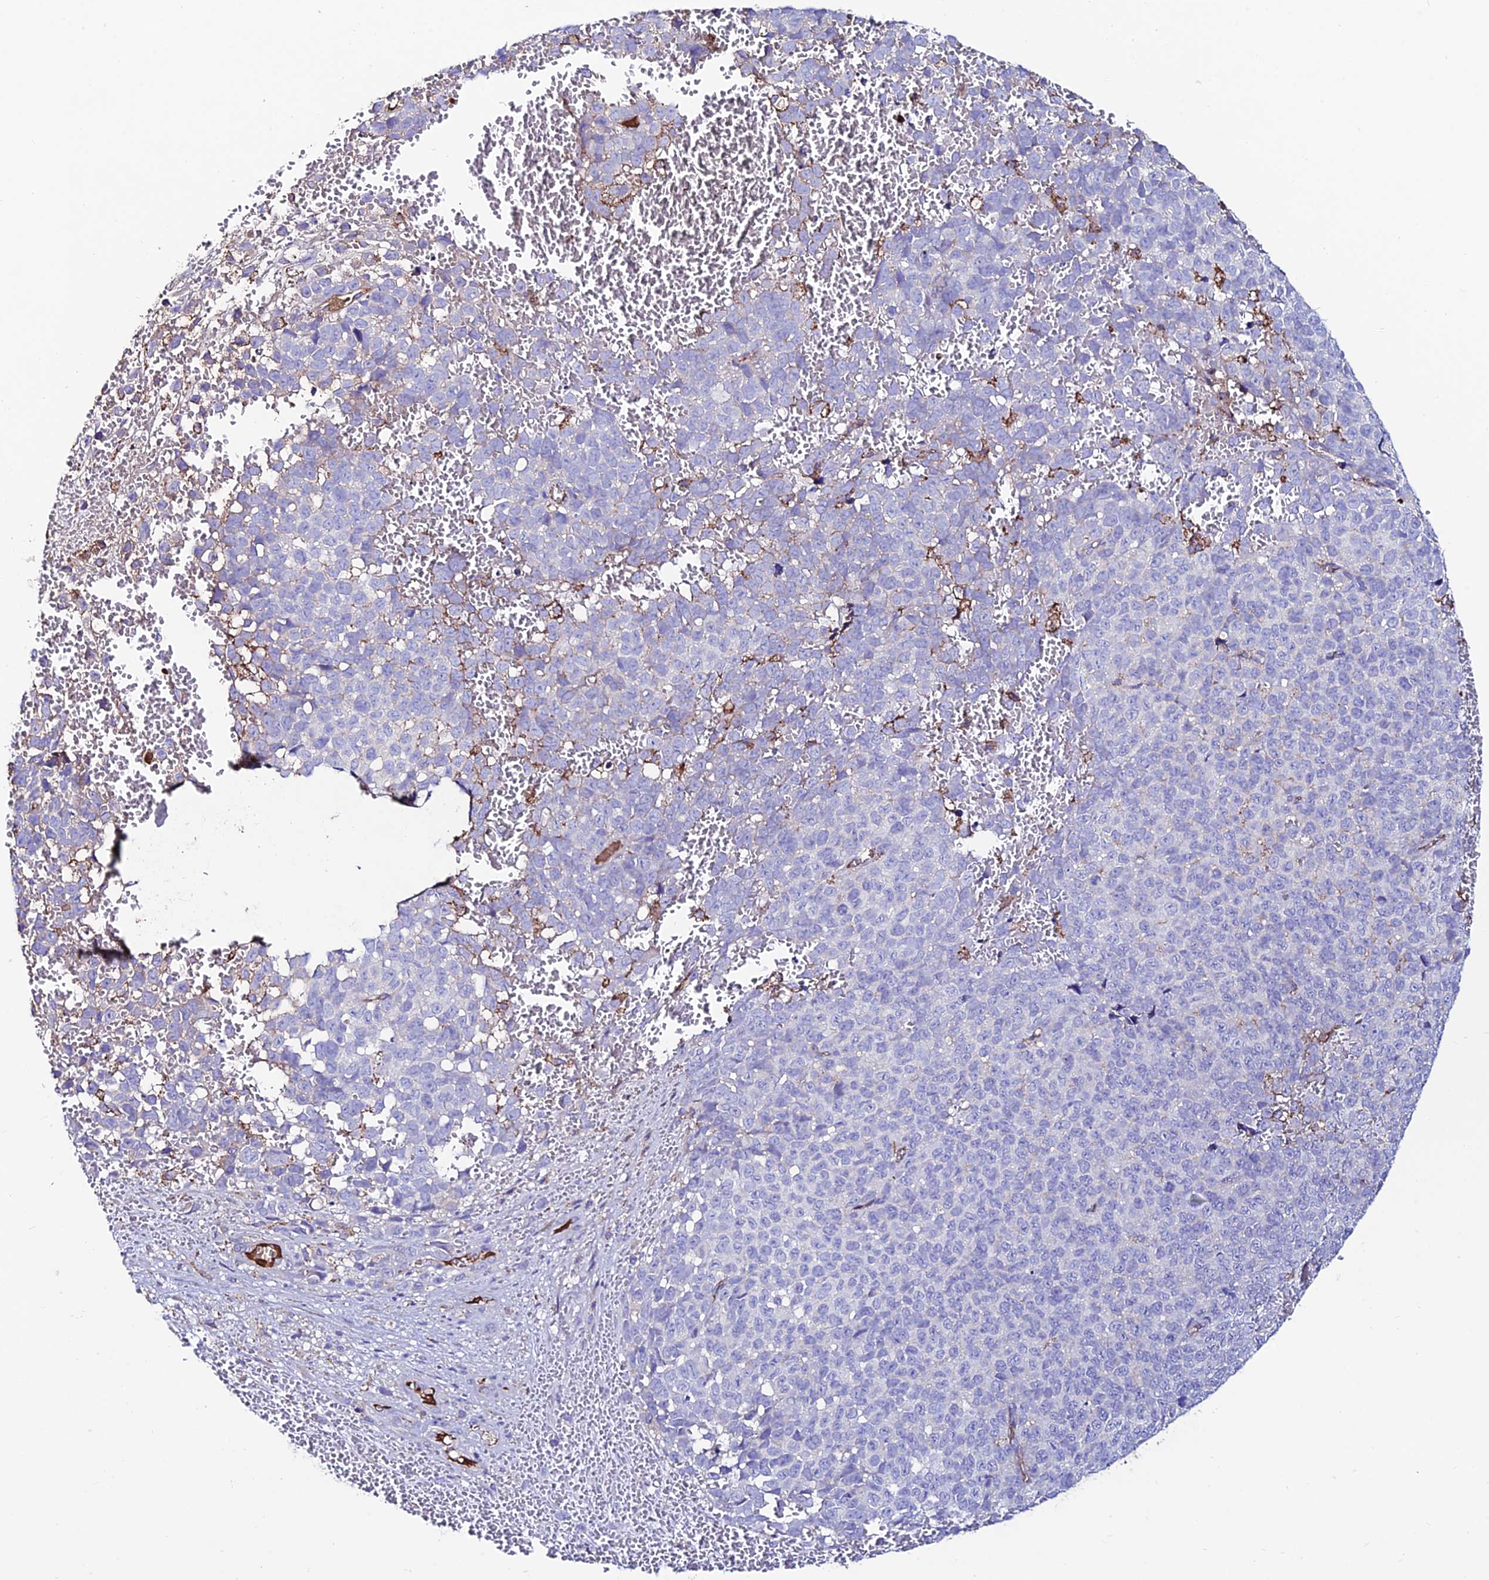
{"staining": {"intensity": "negative", "quantity": "none", "location": "none"}, "tissue": "melanoma", "cell_type": "Tumor cells", "image_type": "cancer", "snomed": [{"axis": "morphology", "description": "Malignant melanoma, NOS"}, {"axis": "topography", "description": "Nose, NOS"}], "caption": "This is an immunohistochemistry micrograph of human malignant melanoma. There is no staining in tumor cells.", "gene": "SLC25A16", "patient": {"sex": "female", "age": 48}}